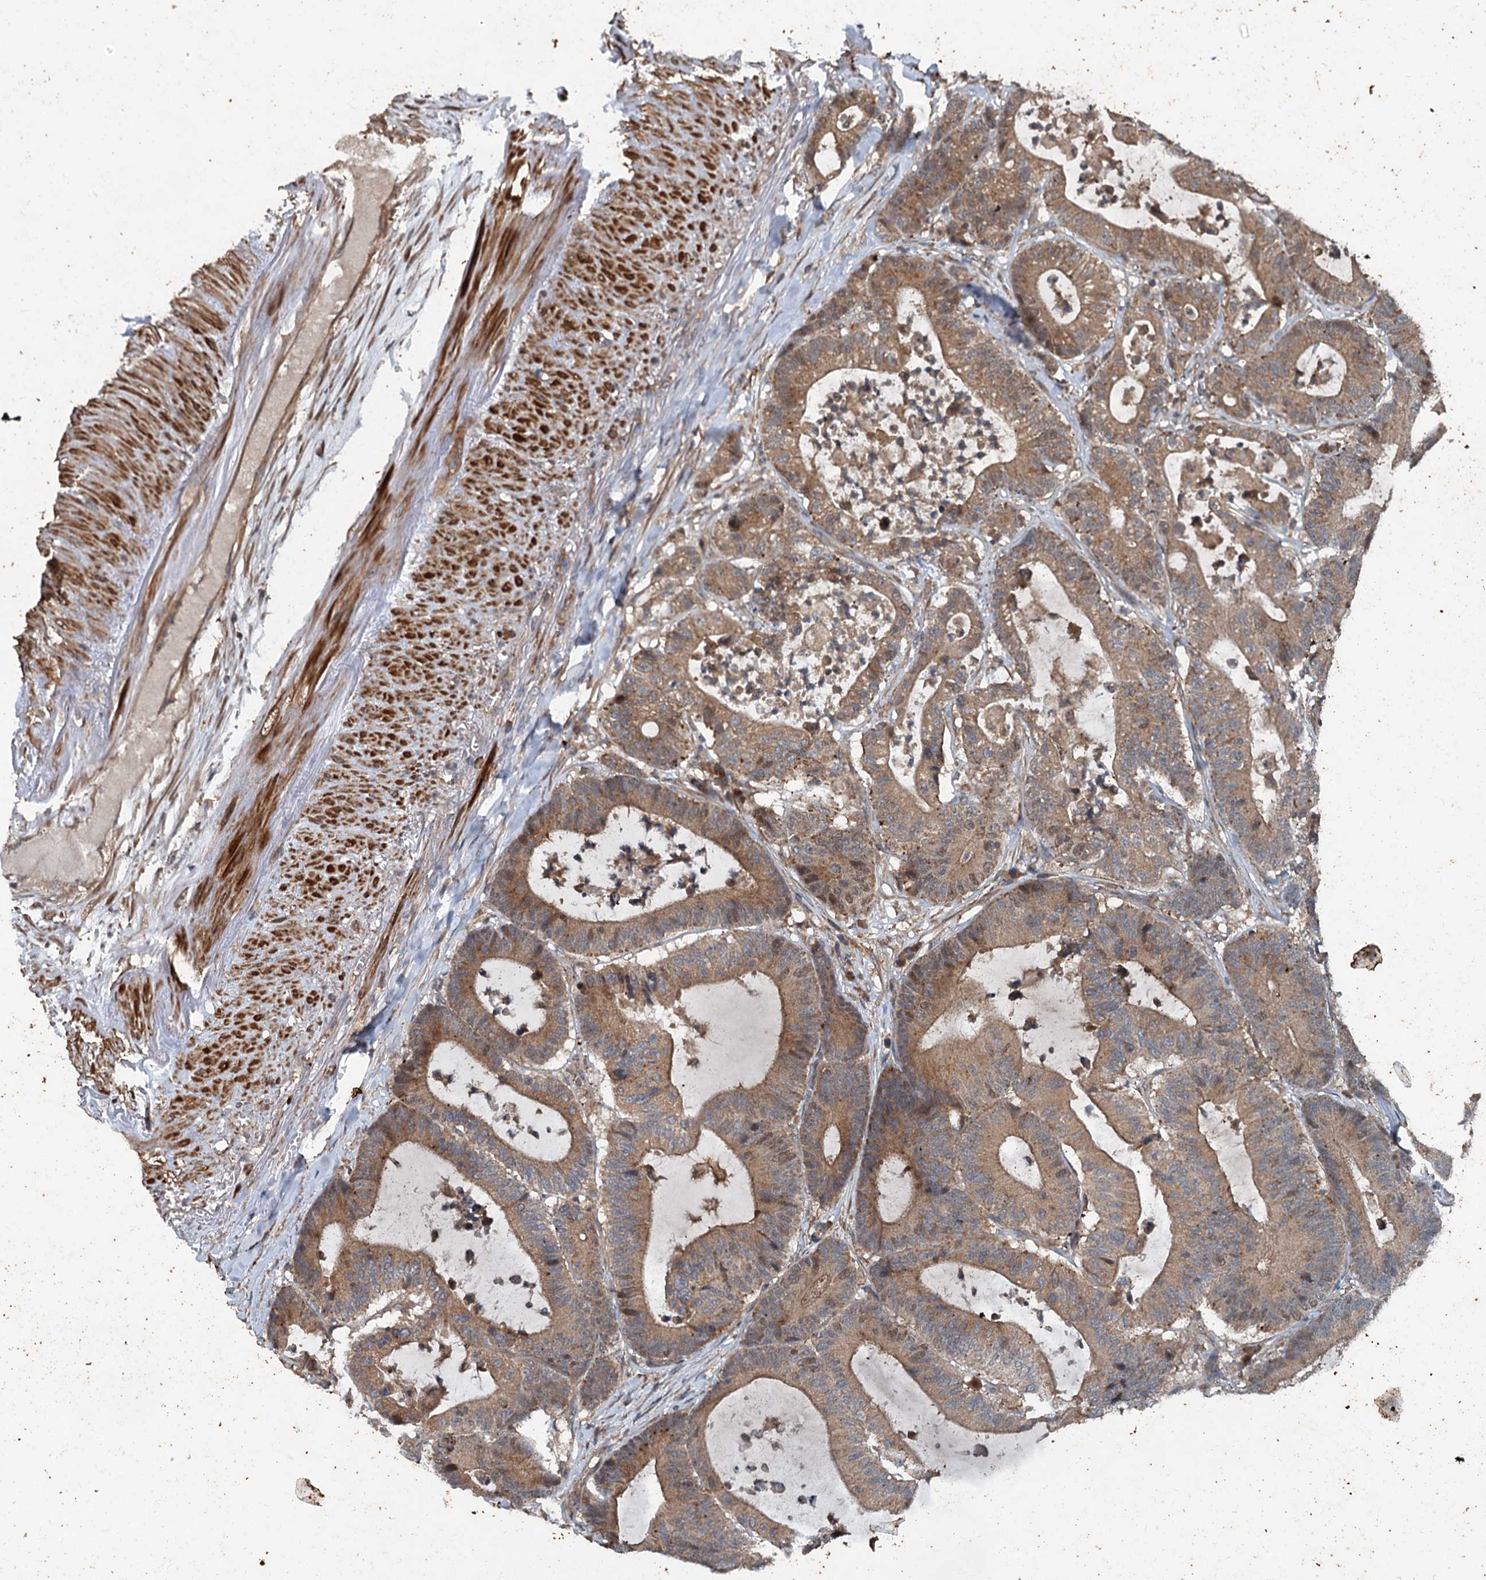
{"staining": {"intensity": "moderate", "quantity": ">75%", "location": "cytoplasmic/membranous"}, "tissue": "colorectal cancer", "cell_type": "Tumor cells", "image_type": "cancer", "snomed": [{"axis": "morphology", "description": "Adenocarcinoma, NOS"}, {"axis": "topography", "description": "Colon"}], "caption": "Immunohistochemistry (IHC) (DAB (3,3'-diaminobenzidine)) staining of colorectal cancer (adenocarcinoma) demonstrates moderate cytoplasmic/membranous protein expression in about >75% of tumor cells. The staining was performed using DAB (3,3'-diaminobenzidine) to visualize the protein expression in brown, while the nuclei were stained in blue with hematoxylin (Magnification: 20x).", "gene": "TEDC1", "patient": {"sex": "female", "age": 84}}